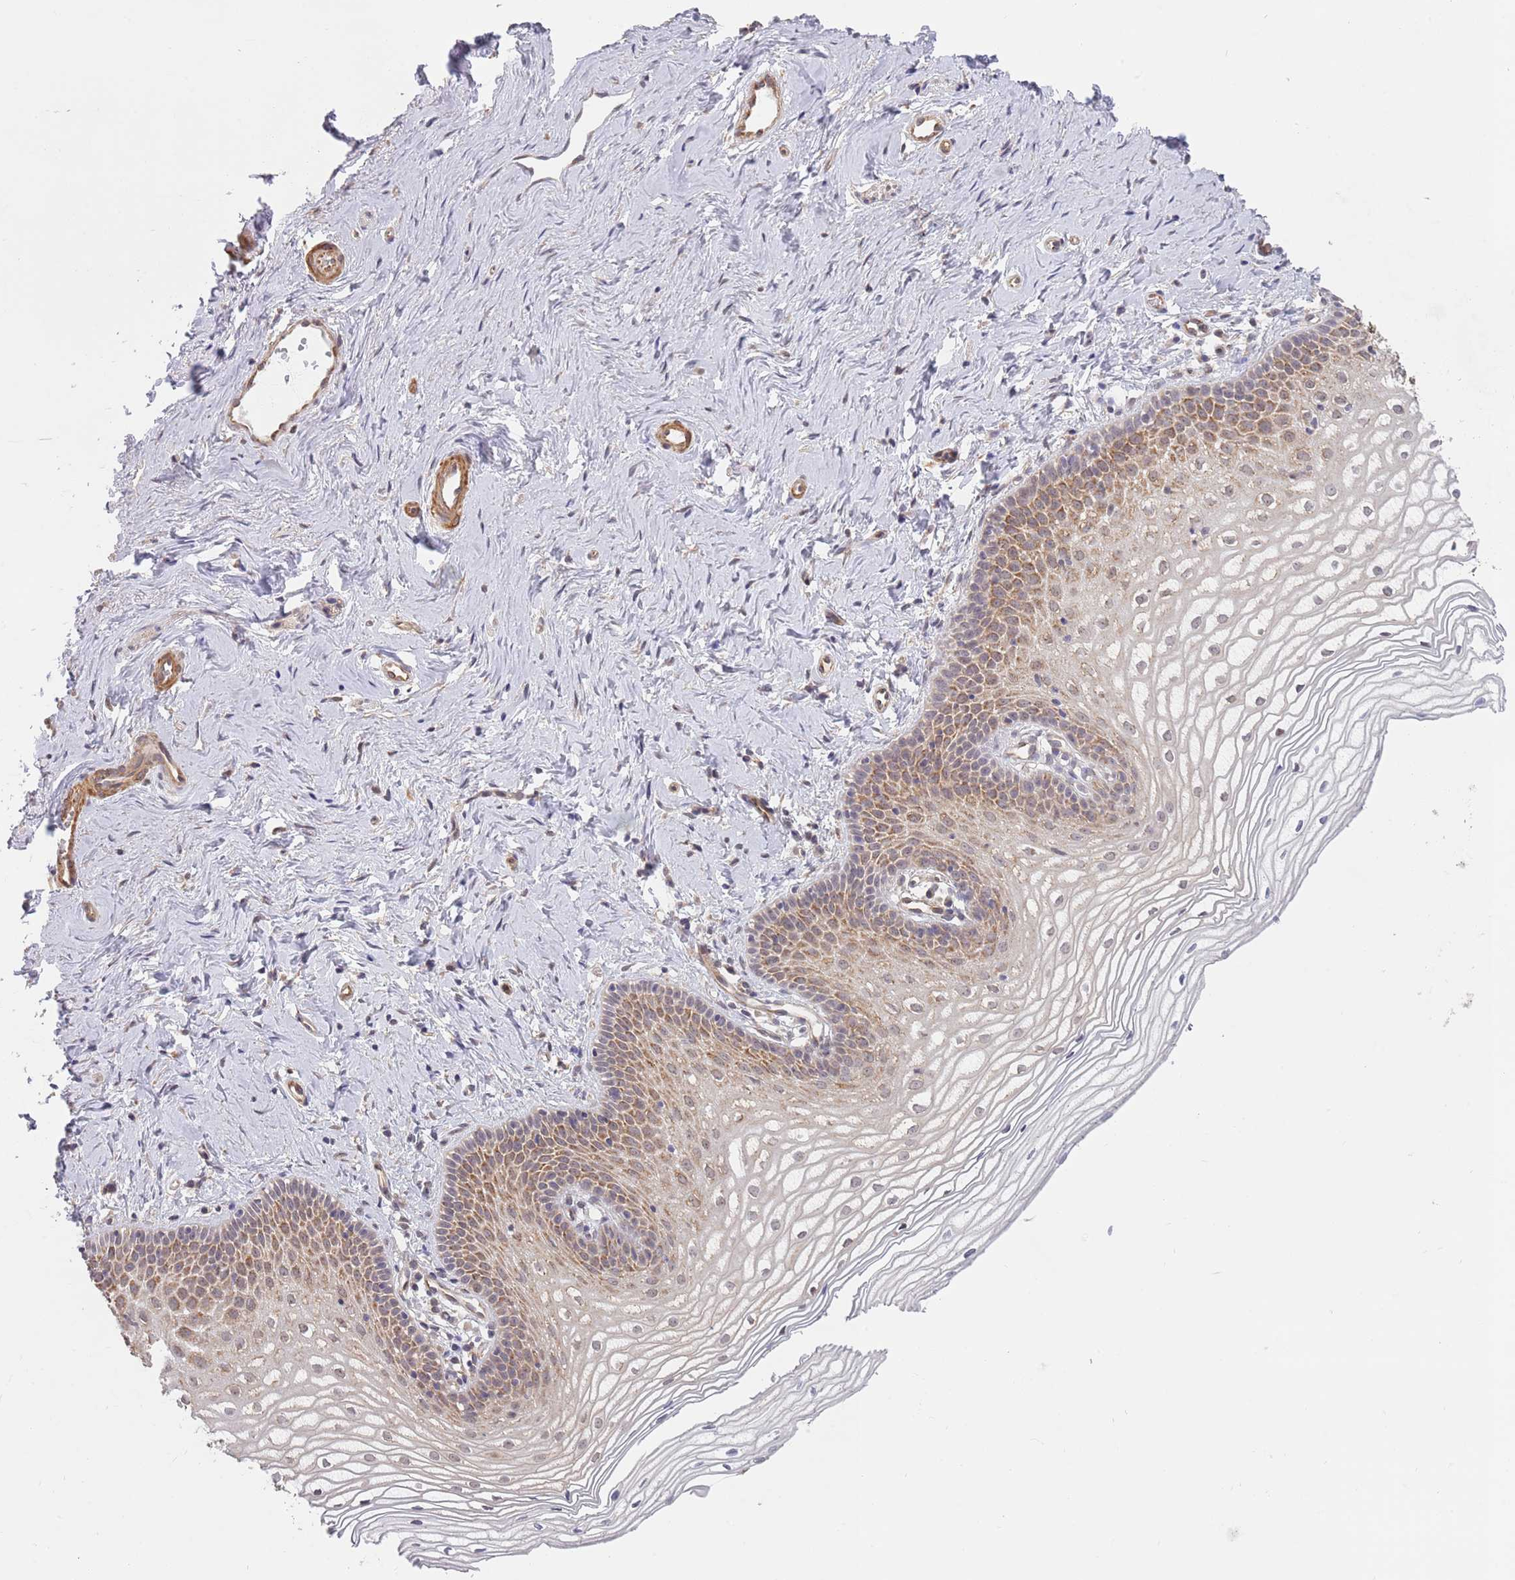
{"staining": {"intensity": "moderate", "quantity": ">75%", "location": "cytoplasmic/membranous"}, "tissue": "vagina", "cell_type": "Squamous epithelial cells", "image_type": "normal", "snomed": [{"axis": "morphology", "description": "Normal tissue, NOS"}, {"axis": "topography", "description": "Vagina"}], "caption": "Immunohistochemistry (IHC) (DAB) staining of benign vagina shows moderate cytoplasmic/membranous protein positivity in about >75% of squamous epithelial cells. The protein is stained brown, and the nuclei are stained in blue (DAB IHC with brightfield microscopy, high magnification).", "gene": "UQCC3", "patient": {"sex": "female", "age": 56}}